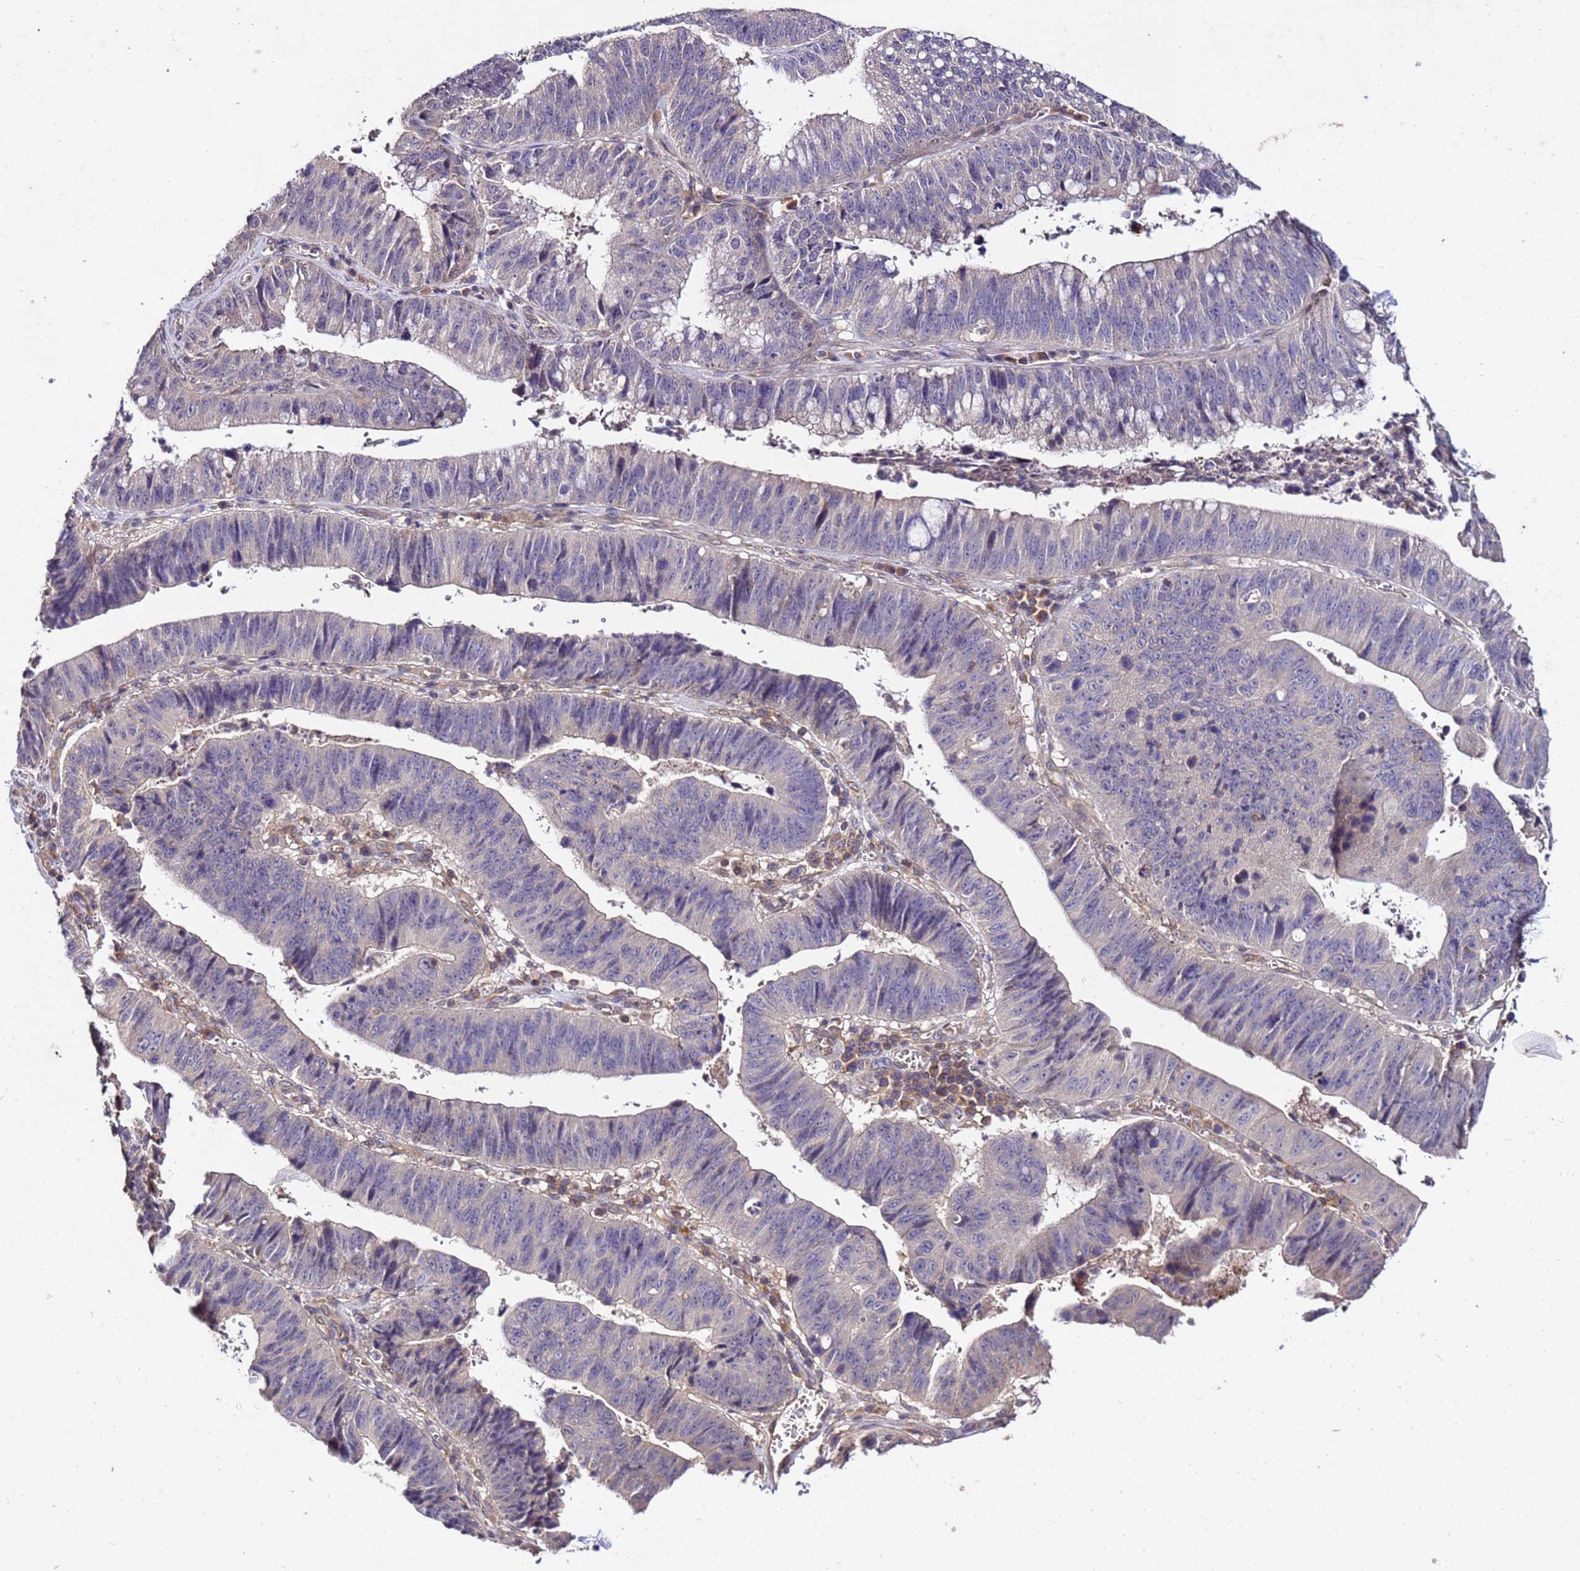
{"staining": {"intensity": "negative", "quantity": "none", "location": "none"}, "tissue": "stomach cancer", "cell_type": "Tumor cells", "image_type": "cancer", "snomed": [{"axis": "morphology", "description": "Adenocarcinoma, NOS"}, {"axis": "topography", "description": "Stomach"}], "caption": "The image displays no significant positivity in tumor cells of stomach cancer (adenocarcinoma). Brightfield microscopy of immunohistochemistry stained with DAB (3,3'-diaminobenzidine) (brown) and hematoxylin (blue), captured at high magnification.", "gene": "GSPT2", "patient": {"sex": "male", "age": 59}}